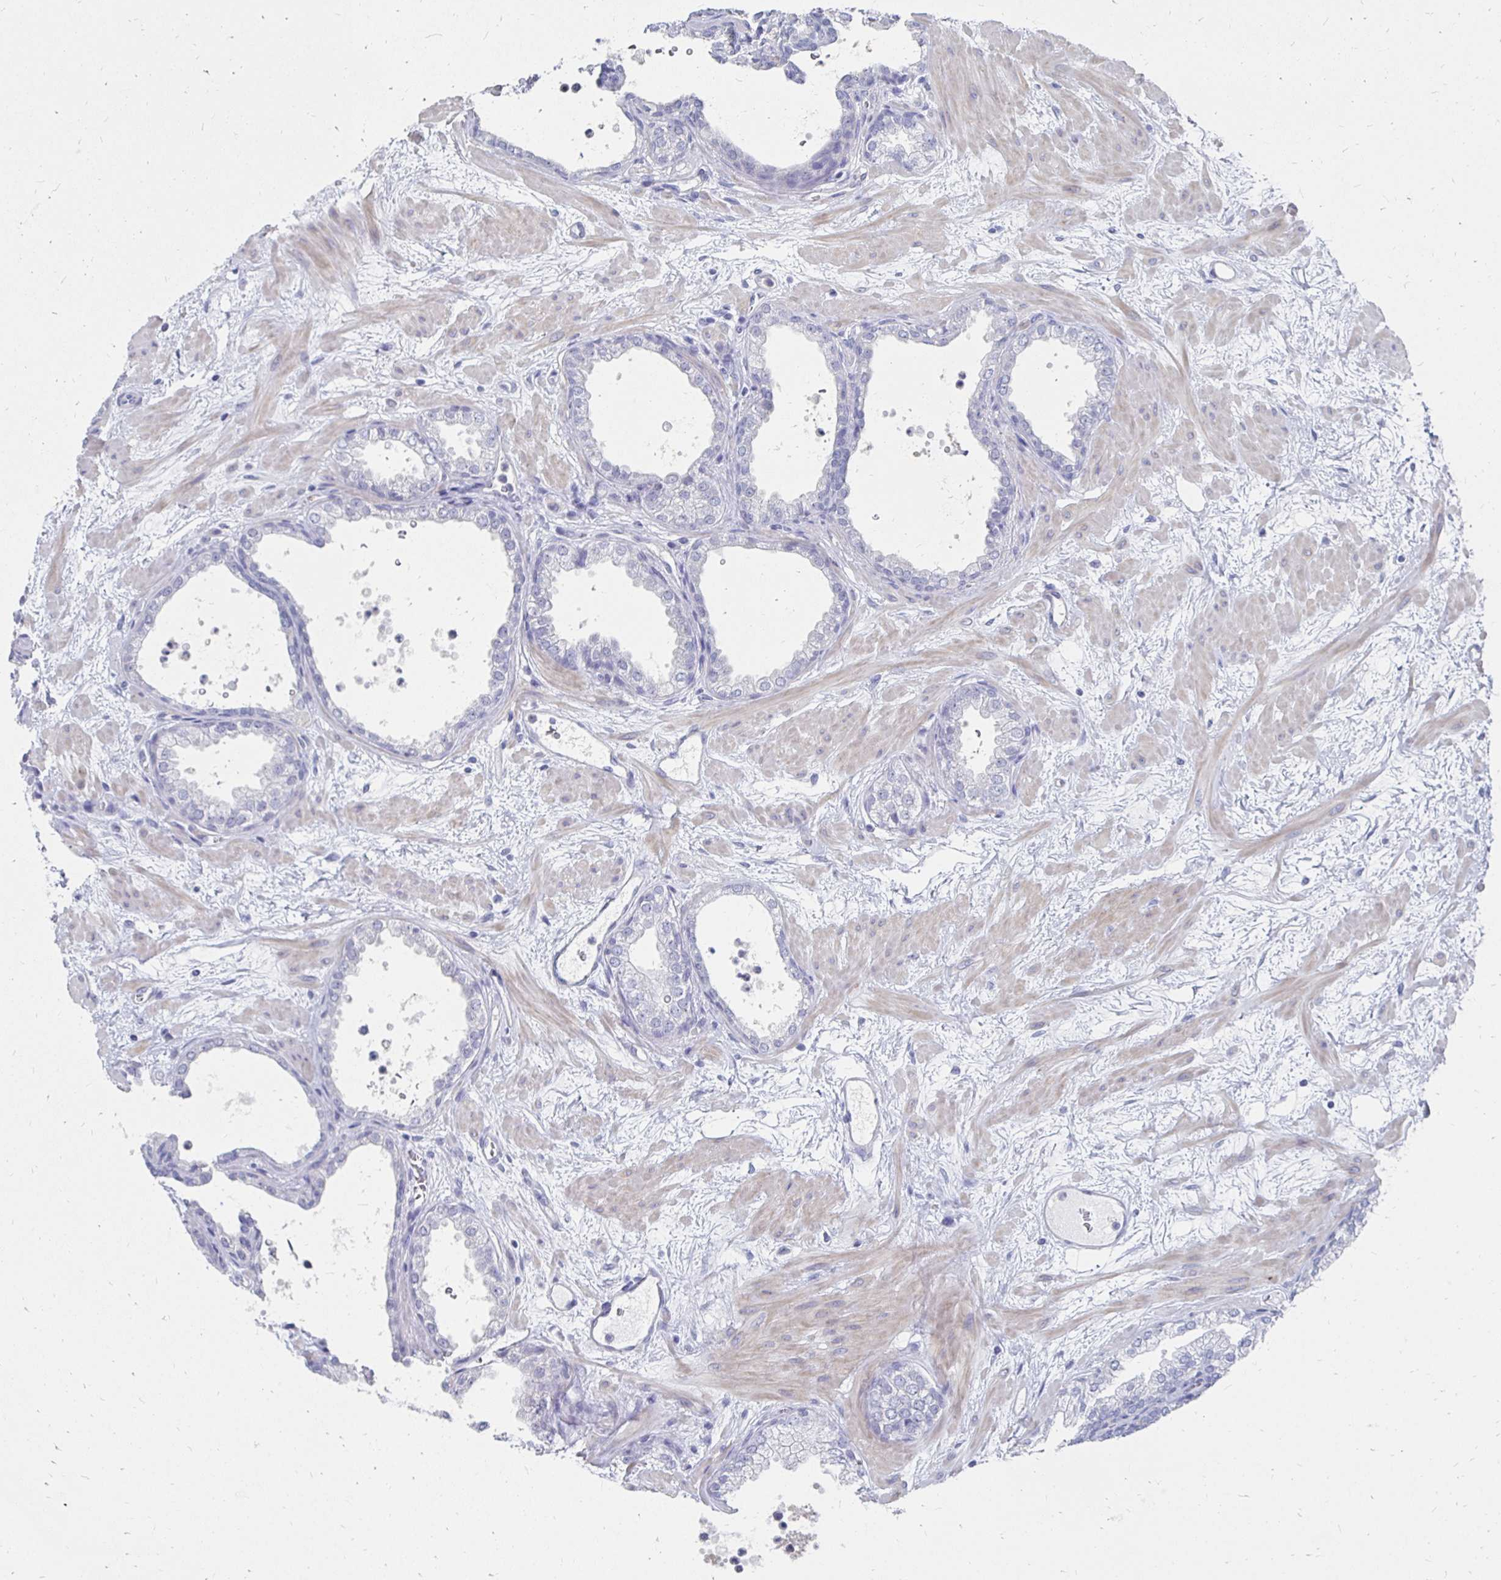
{"staining": {"intensity": "negative", "quantity": "none", "location": "none"}, "tissue": "prostate", "cell_type": "Glandular cells", "image_type": "normal", "snomed": [{"axis": "morphology", "description": "Normal tissue, NOS"}, {"axis": "topography", "description": "Prostate"}], "caption": "Histopathology image shows no protein positivity in glandular cells of benign prostate. (DAB (3,3'-diaminobenzidine) immunohistochemistry, high magnification).", "gene": "SYCP3", "patient": {"sex": "male", "age": 37}}